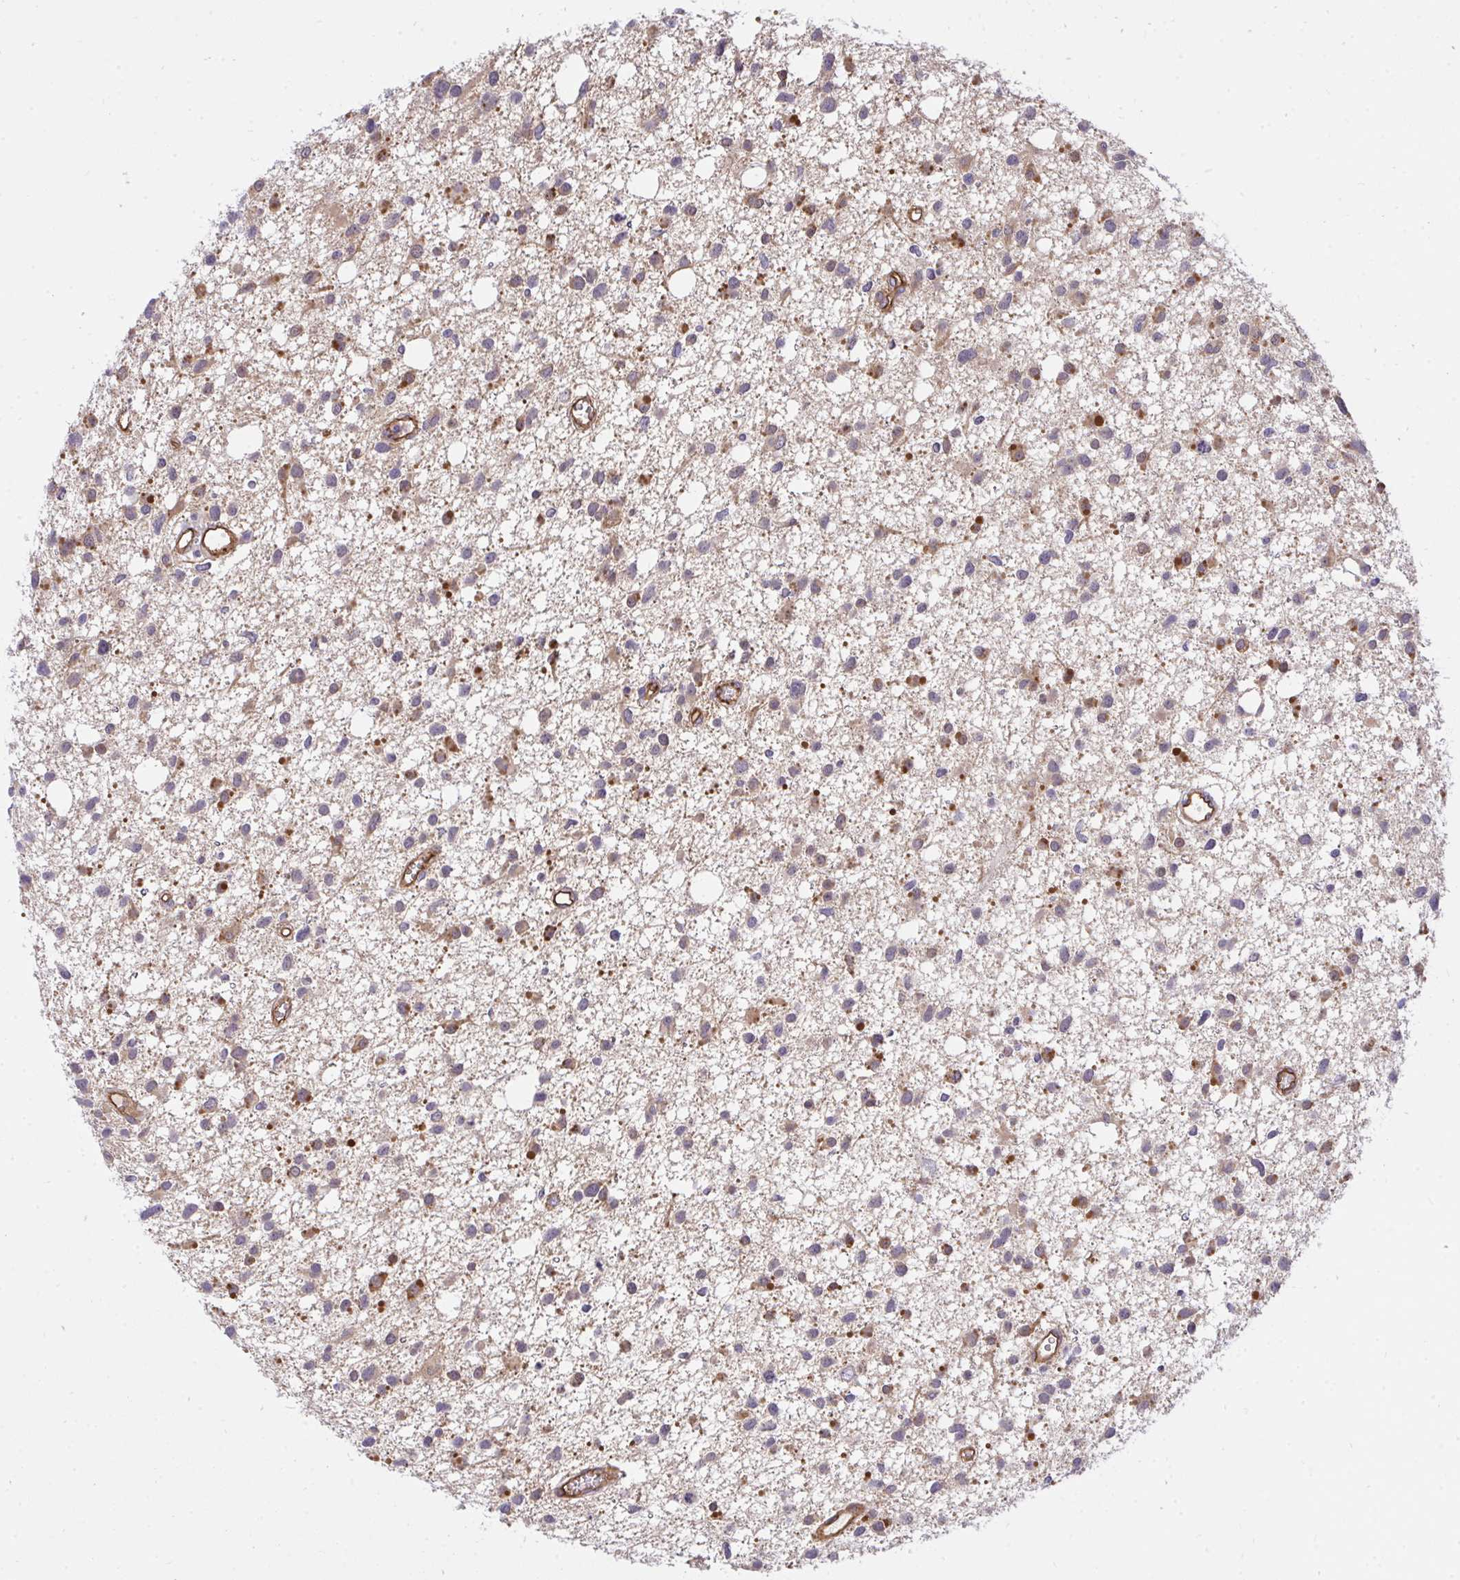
{"staining": {"intensity": "weak", "quantity": ">75%", "location": "cytoplasmic/membranous"}, "tissue": "glioma", "cell_type": "Tumor cells", "image_type": "cancer", "snomed": [{"axis": "morphology", "description": "Glioma, malignant, High grade"}, {"axis": "topography", "description": "Brain"}], "caption": "Protein staining of high-grade glioma (malignant) tissue exhibits weak cytoplasmic/membranous positivity in about >75% of tumor cells. (IHC, brightfield microscopy, high magnification).", "gene": "C19orf54", "patient": {"sex": "male", "age": 23}}